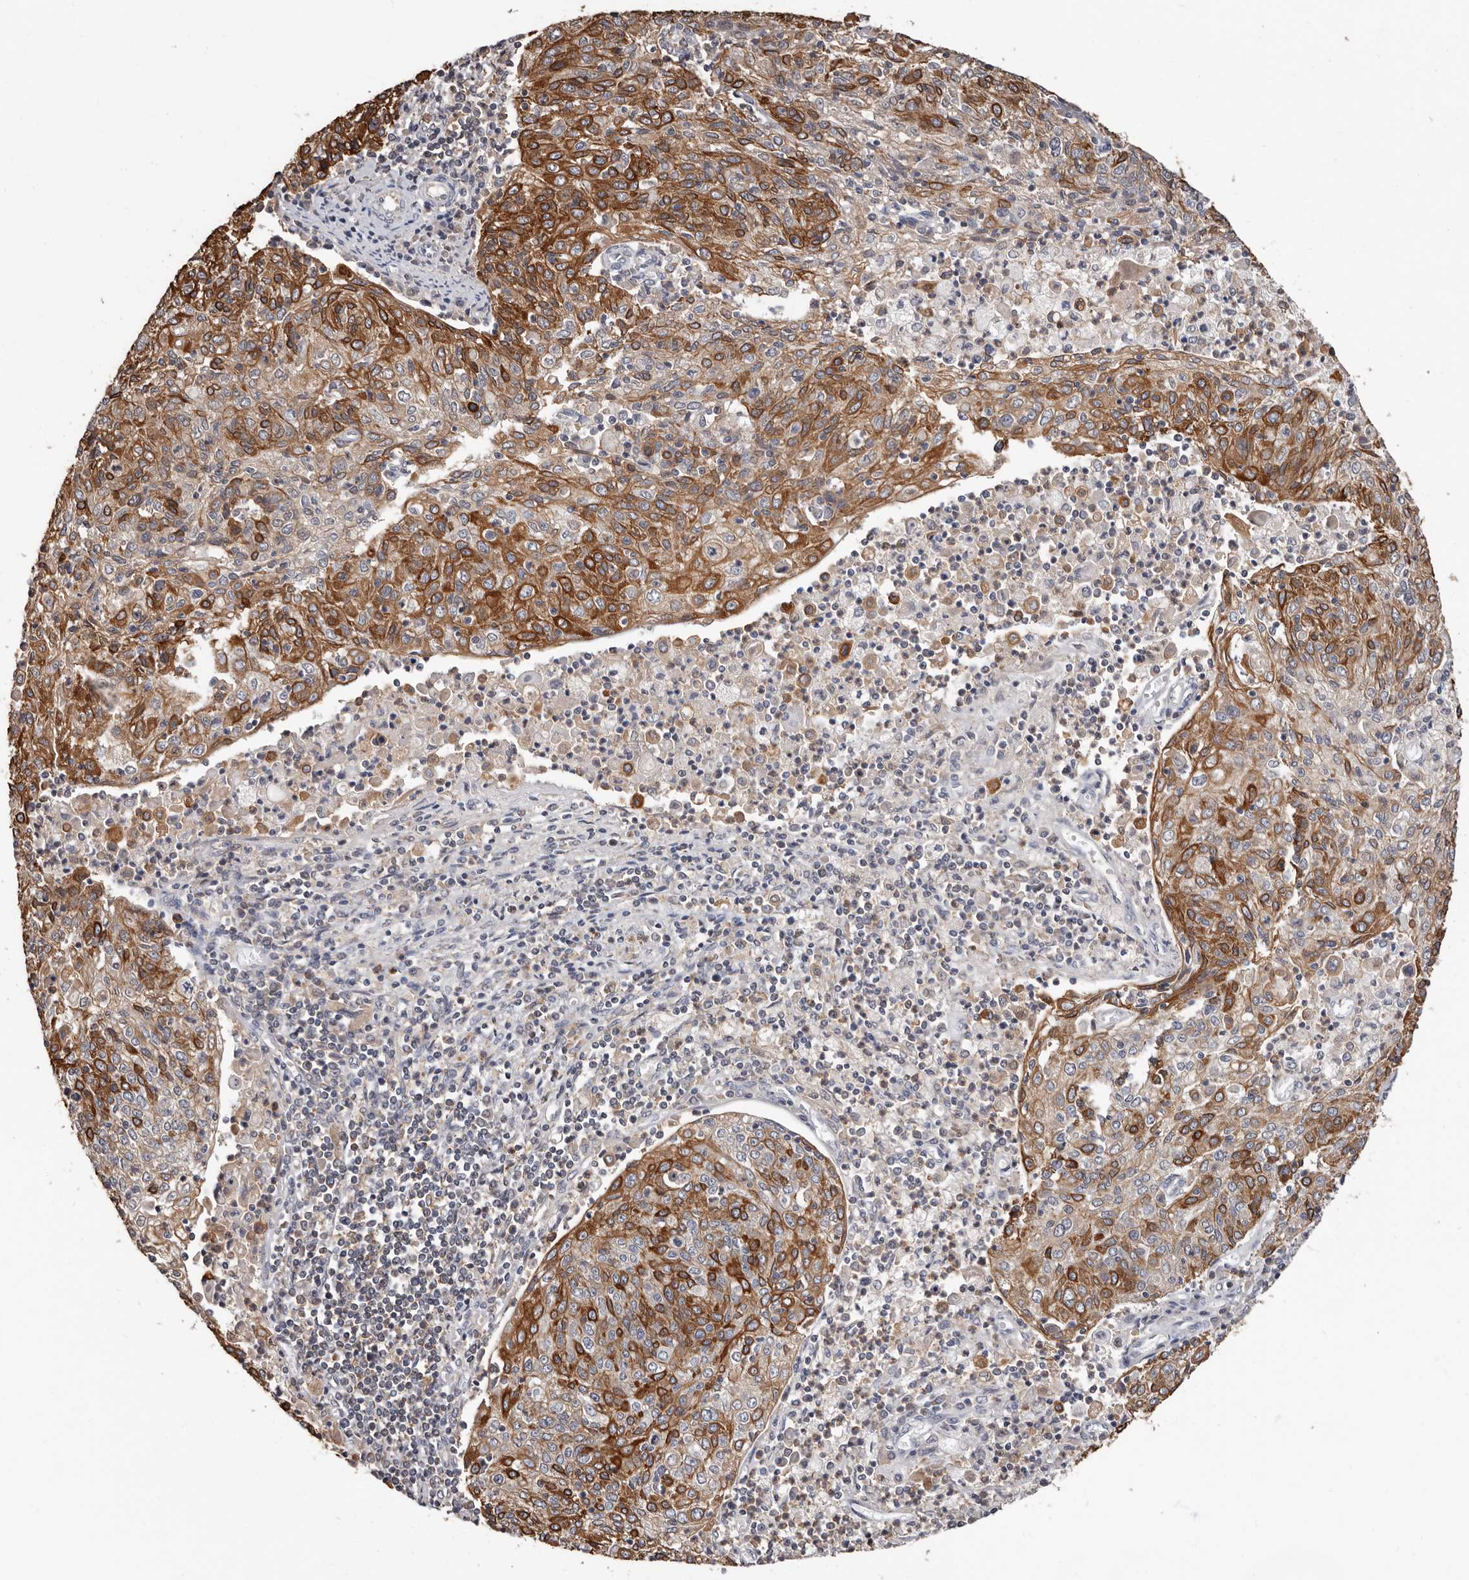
{"staining": {"intensity": "moderate", "quantity": "25%-75%", "location": "cytoplasmic/membranous"}, "tissue": "cervical cancer", "cell_type": "Tumor cells", "image_type": "cancer", "snomed": [{"axis": "morphology", "description": "Squamous cell carcinoma, NOS"}, {"axis": "topography", "description": "Cervix"}], "caption": "High-magnification brightfield microscopy of cervical squamous cell carcinoma stained with DAB (3,3'-diaminobenzidine) (brown) and counterstained with hematoxylin (blue). tumor cells exhibit moderate cytoplasmic/membranous positivity is appreciated in about25%-75% of cells. Immunohistochemistry (ihc) stains the protein of interest in brown and the nuclei are stained blue.", "gene": "MRPL18", "patient": {"sex": "female", "age": 48}}